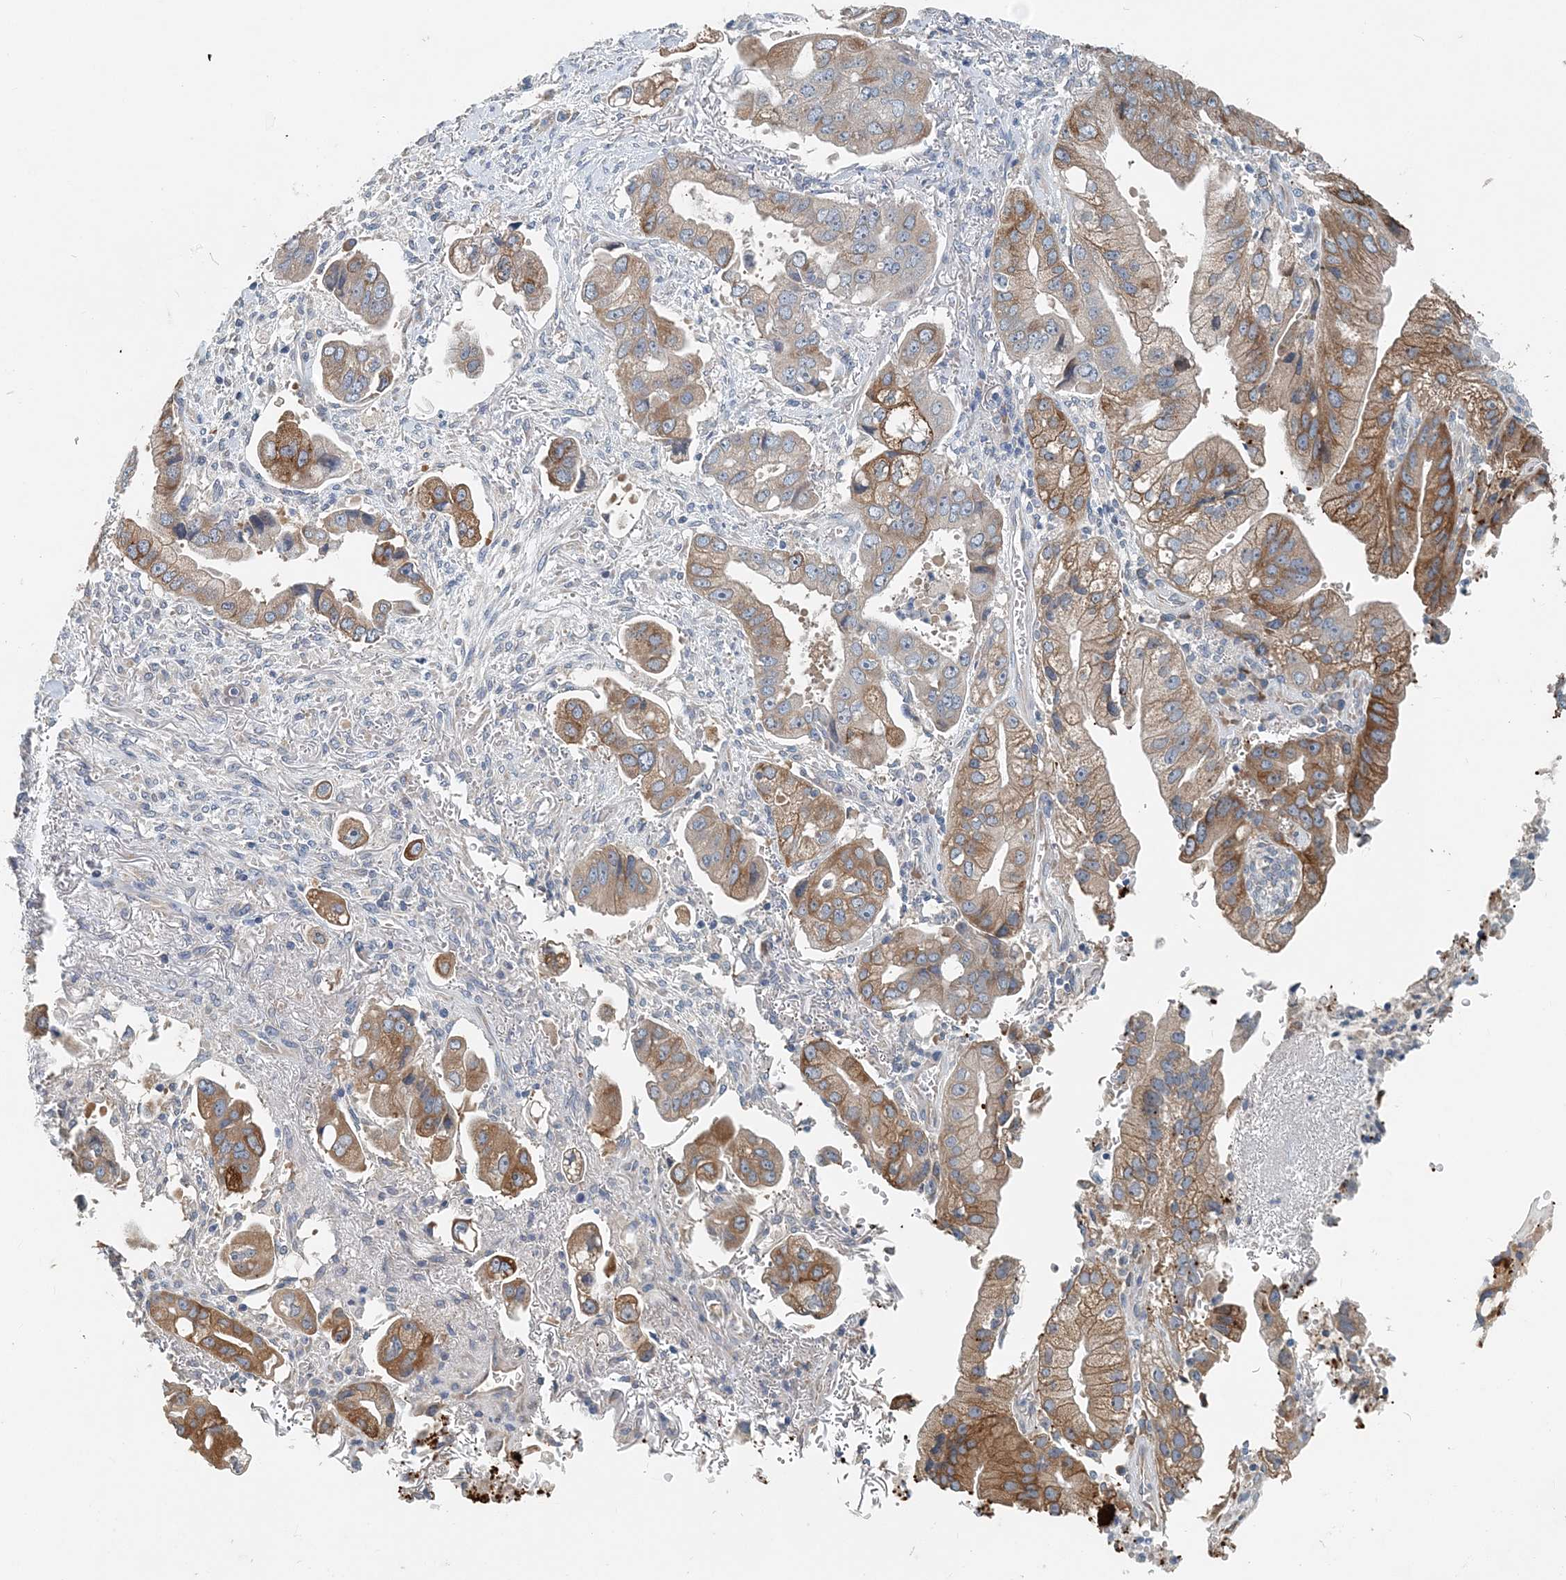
{"staining": {"intensity": "moderate", "quantity": ">75%", "location": "cytoplasmic/membranous"}, "tissue": "stomach cancer", "cell_type": "Tumor cells", "image_type": "cancer", "snomed": [{"axis": "morphology", "description": "Adenocarcinoma, NOS"}, {"axis": "topography", "description": "Stomach"}], "caption": "Approximately >75% of tumor cells in stomach cancer show moderate cytoplasmic/membranous protein expression as visualized by brown immunohistochemical staining.", "gene": "EEF1A2", "patient": {"sex": "male", "age": 62}}